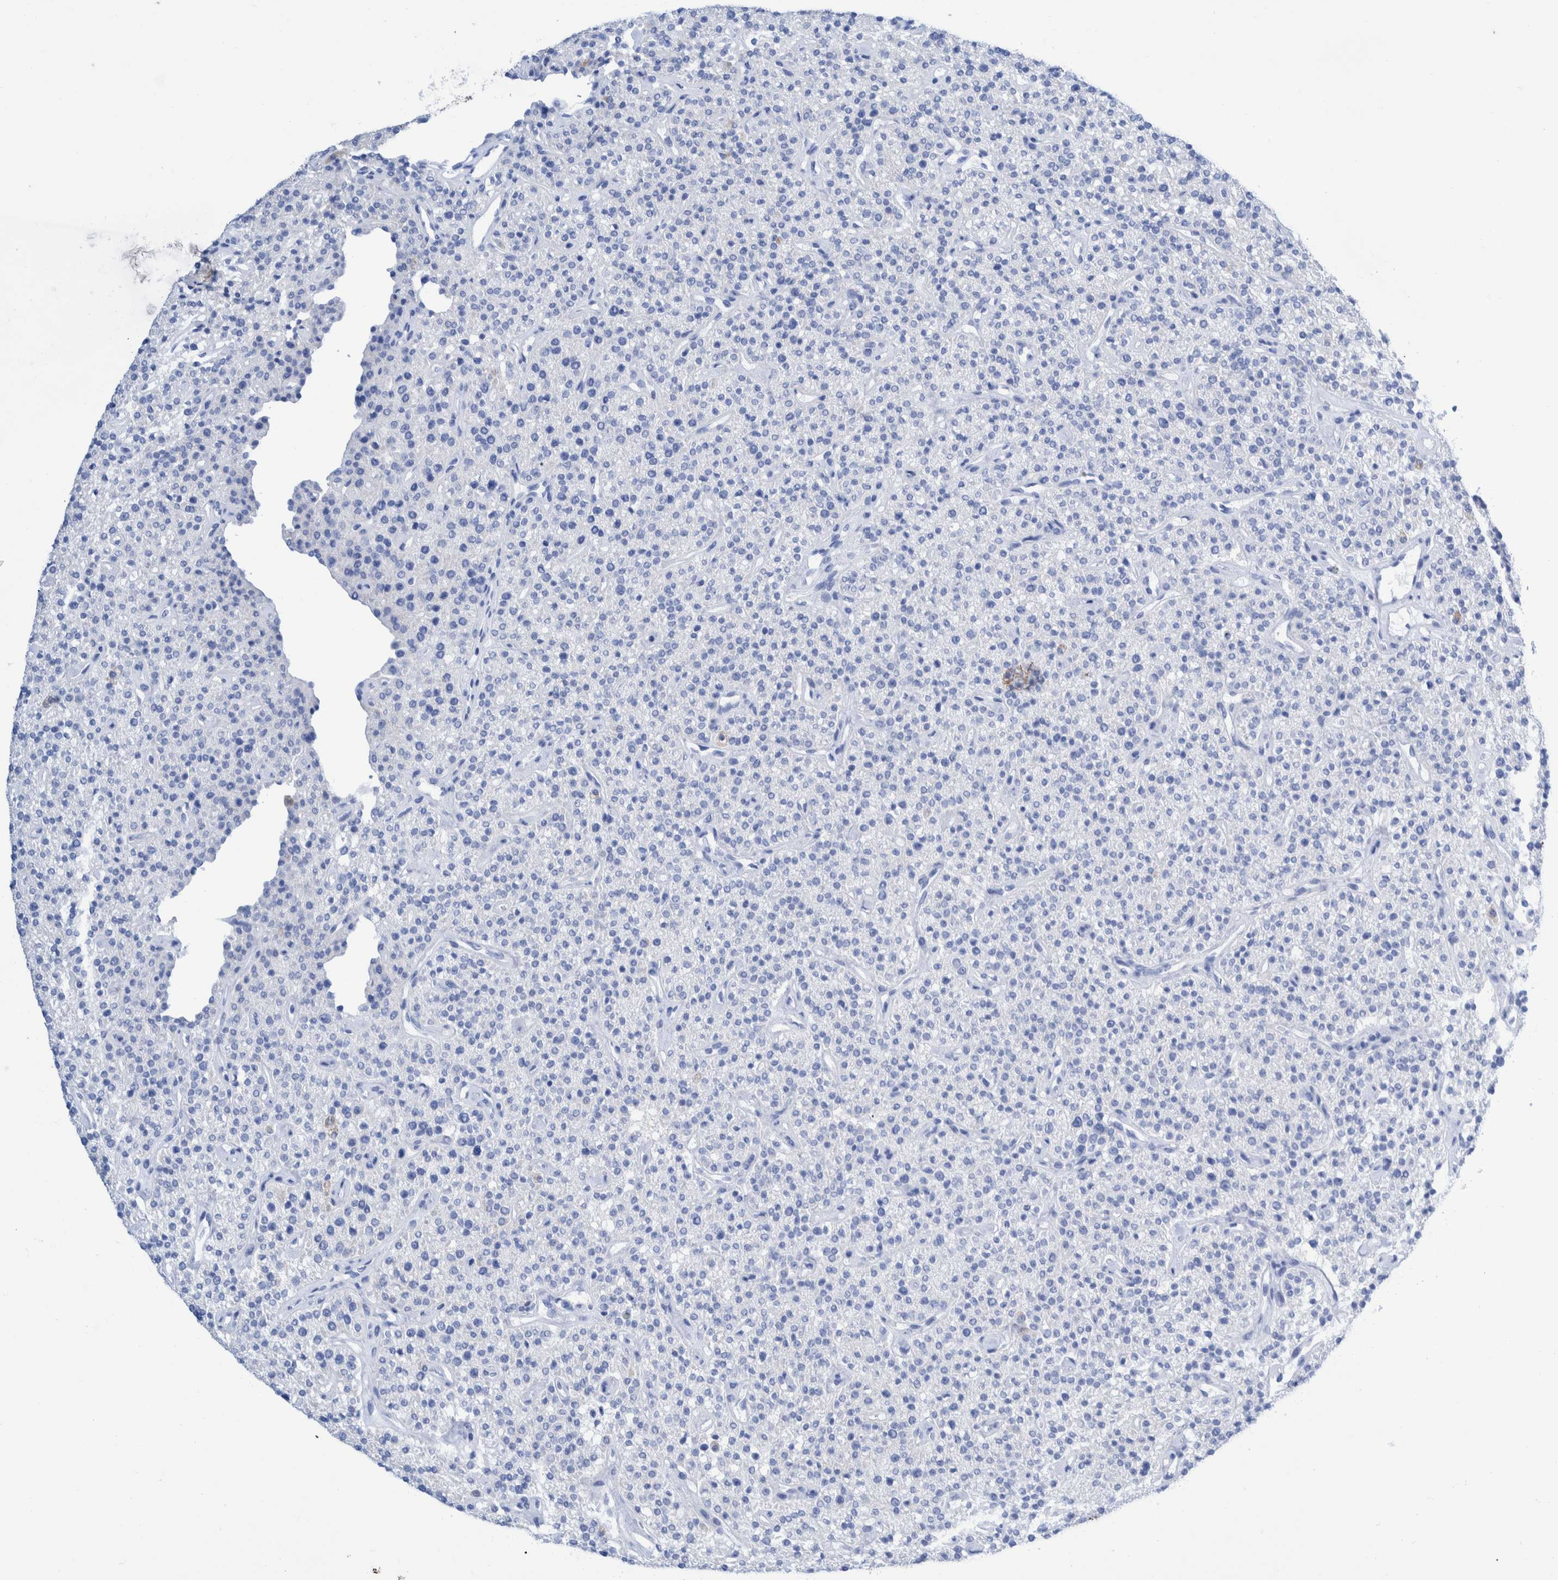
{"staining": {"intensity": "negative", "quantity": "none", "location": "none"}, "tissue": "parathyroid gland", "cell_type": "Glandular cells", "image_type": "normal", "snomed": [{"axis": "morphology", "description": "Normal tissue, NOS"}, {"axis": "topography", "description": "Parathyroid gland"}], "caption": "This is an IHC micrograph of benign human parathyroid gland. There is no positivity in glandular cells.", "gene": "KRT14", "patient": {"sex": "male", "age": 46}}